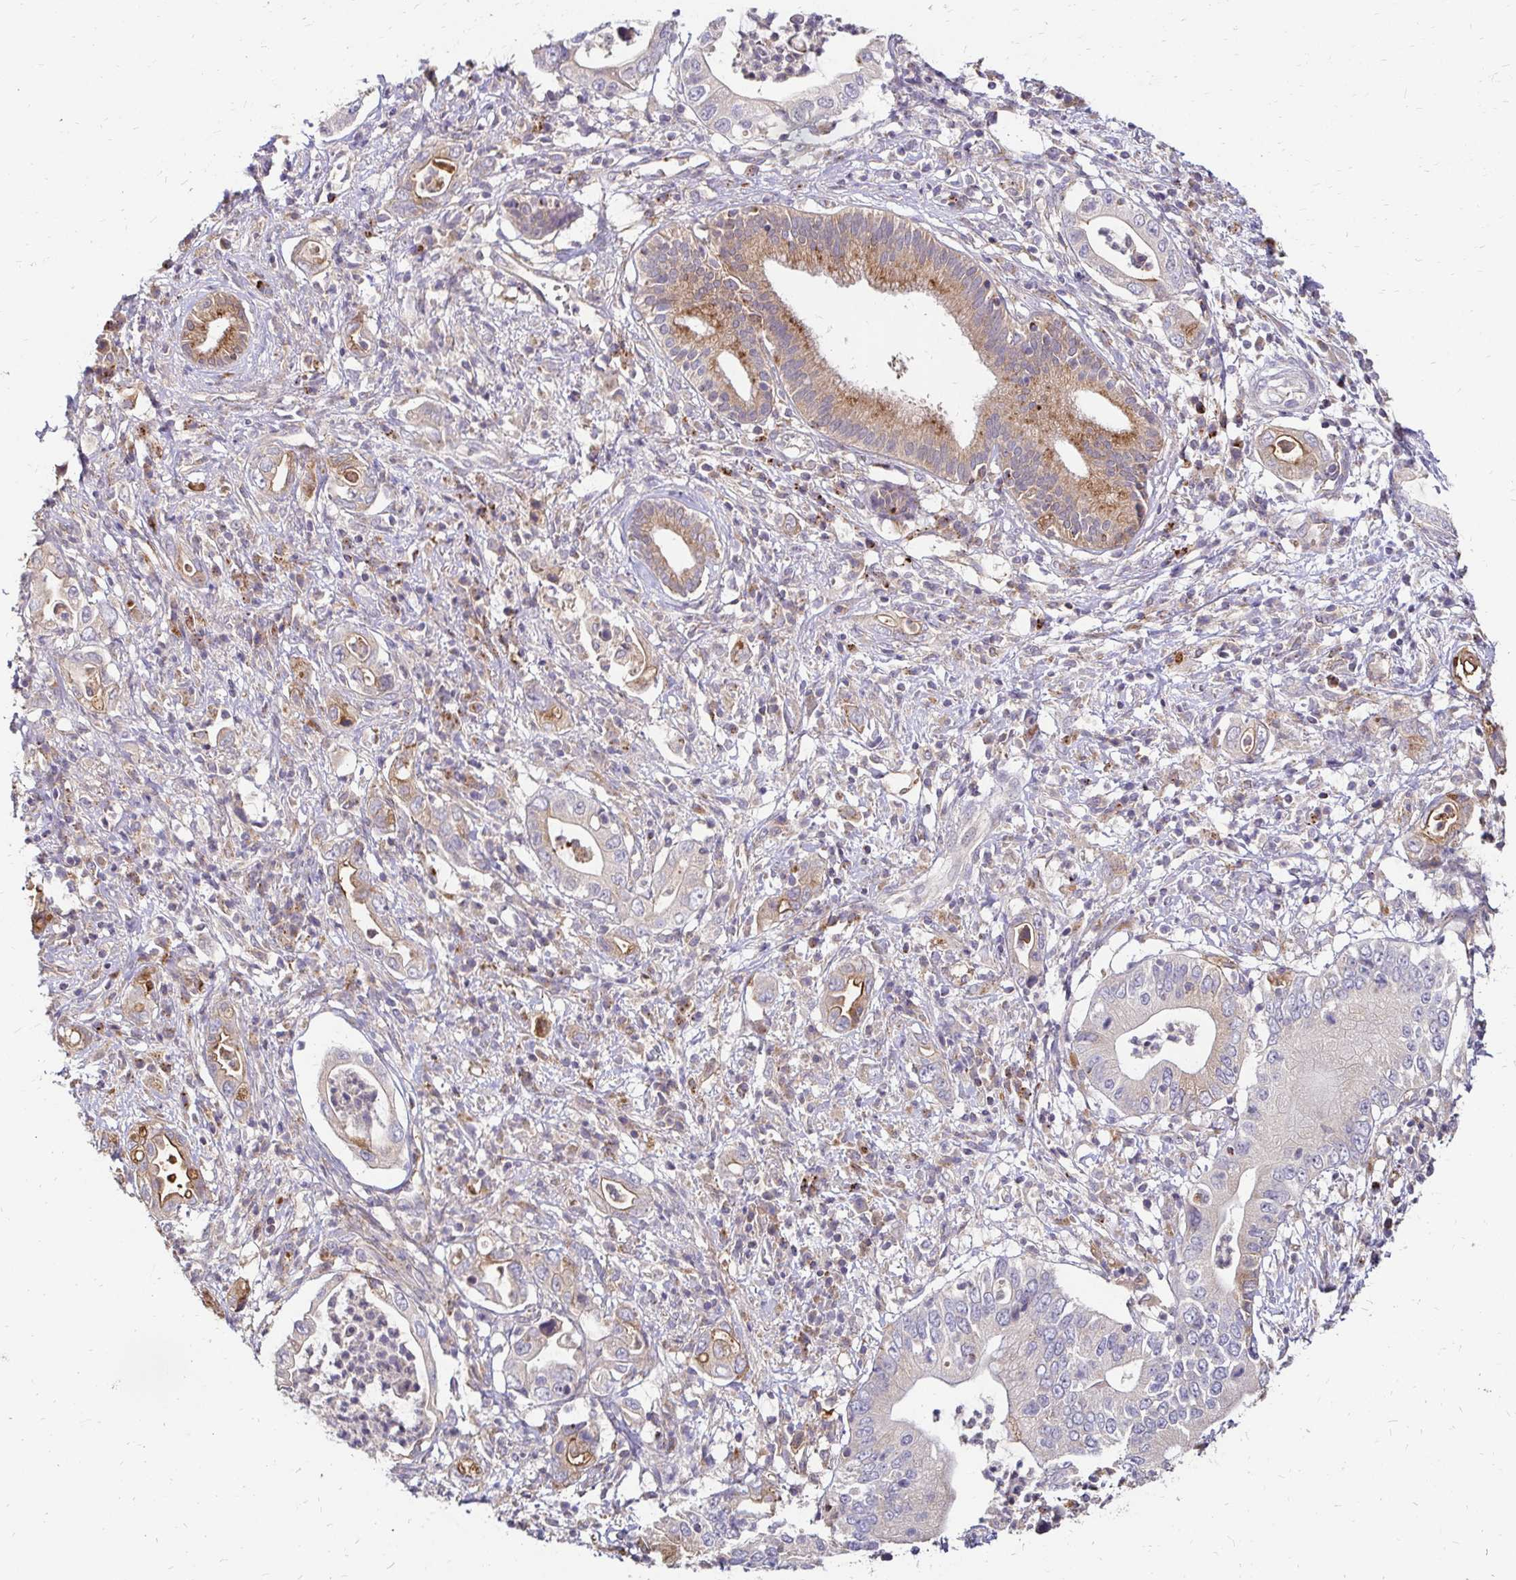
{"staining": {"intensity": "negative", "quantity": "none", "location": "none"}, "tissue": "pancreatic cancer", "cell_type": "Tumor cells", "image_type": "cancer", "snomed": [{"axis": "morphology", "description": "Adenocarcinoma, NOS"}, {"axis": "topography", "description": "Pancreas"}], "caption": "The histopathology image demonstrates no staining of tumor cells in pancreatic cancer (adenocarcinoma).", "gene": "IDUA", "patient": {"sex": "female", "age": 72}}